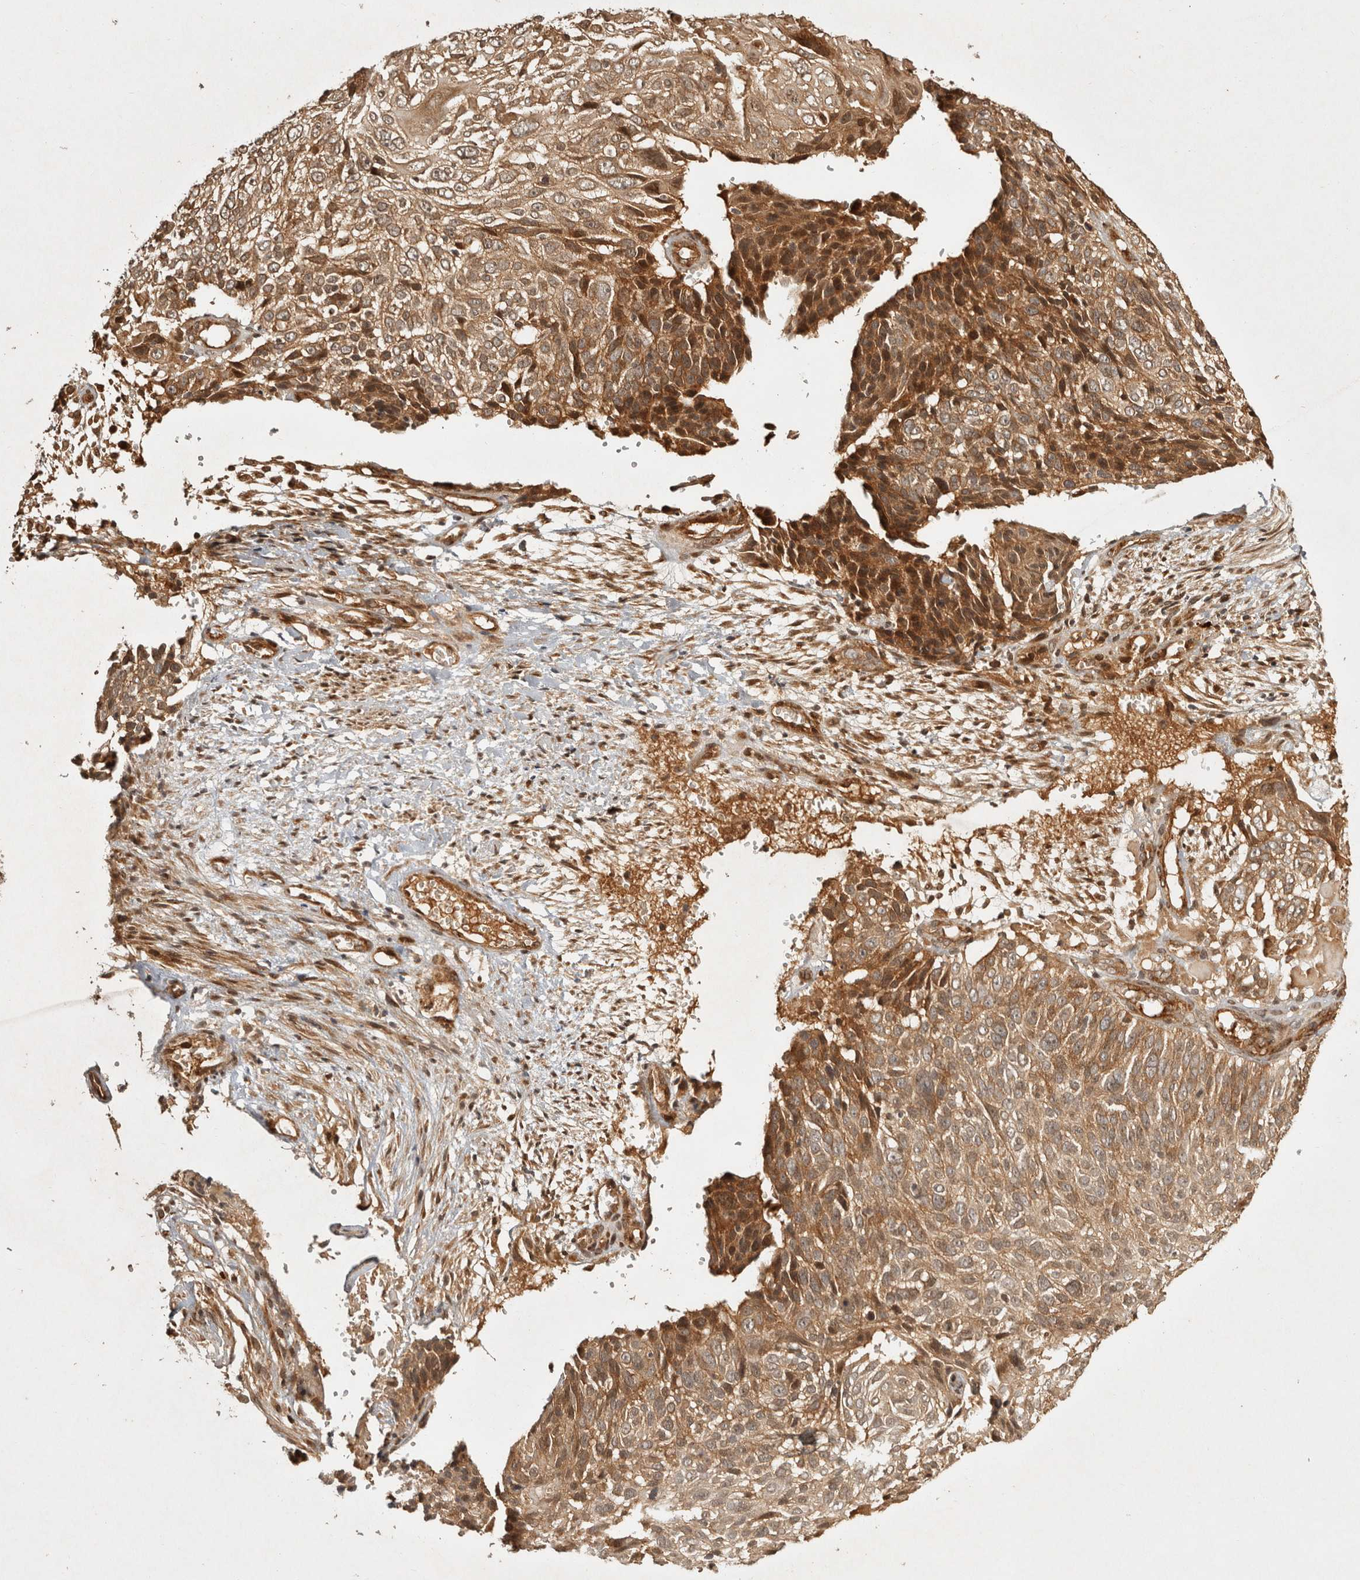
{"staining": {"intensity": "moderate", "quantity": ">75%", "location": "cytoplasmic/membranous"}, "tissue": "cervical cancer", "cell_type": "Tumor cells", "image_type": "cancer", "snomed": [{"axis": "morphology", "description": "Squamous cell carcinoma, NOS"}, {"axis": "topography", "description": "Cervix"}], "caption": "Cervical squamous cell carcinoma tissue shows moderate cytoplasmic/membranous staining in about >75% of tumor cells (brown staining indicates protein expression, while blue staining denotes nuclei).", "gene": "CAMSAP2", "patient": {"sex": "female", "age": 74}}